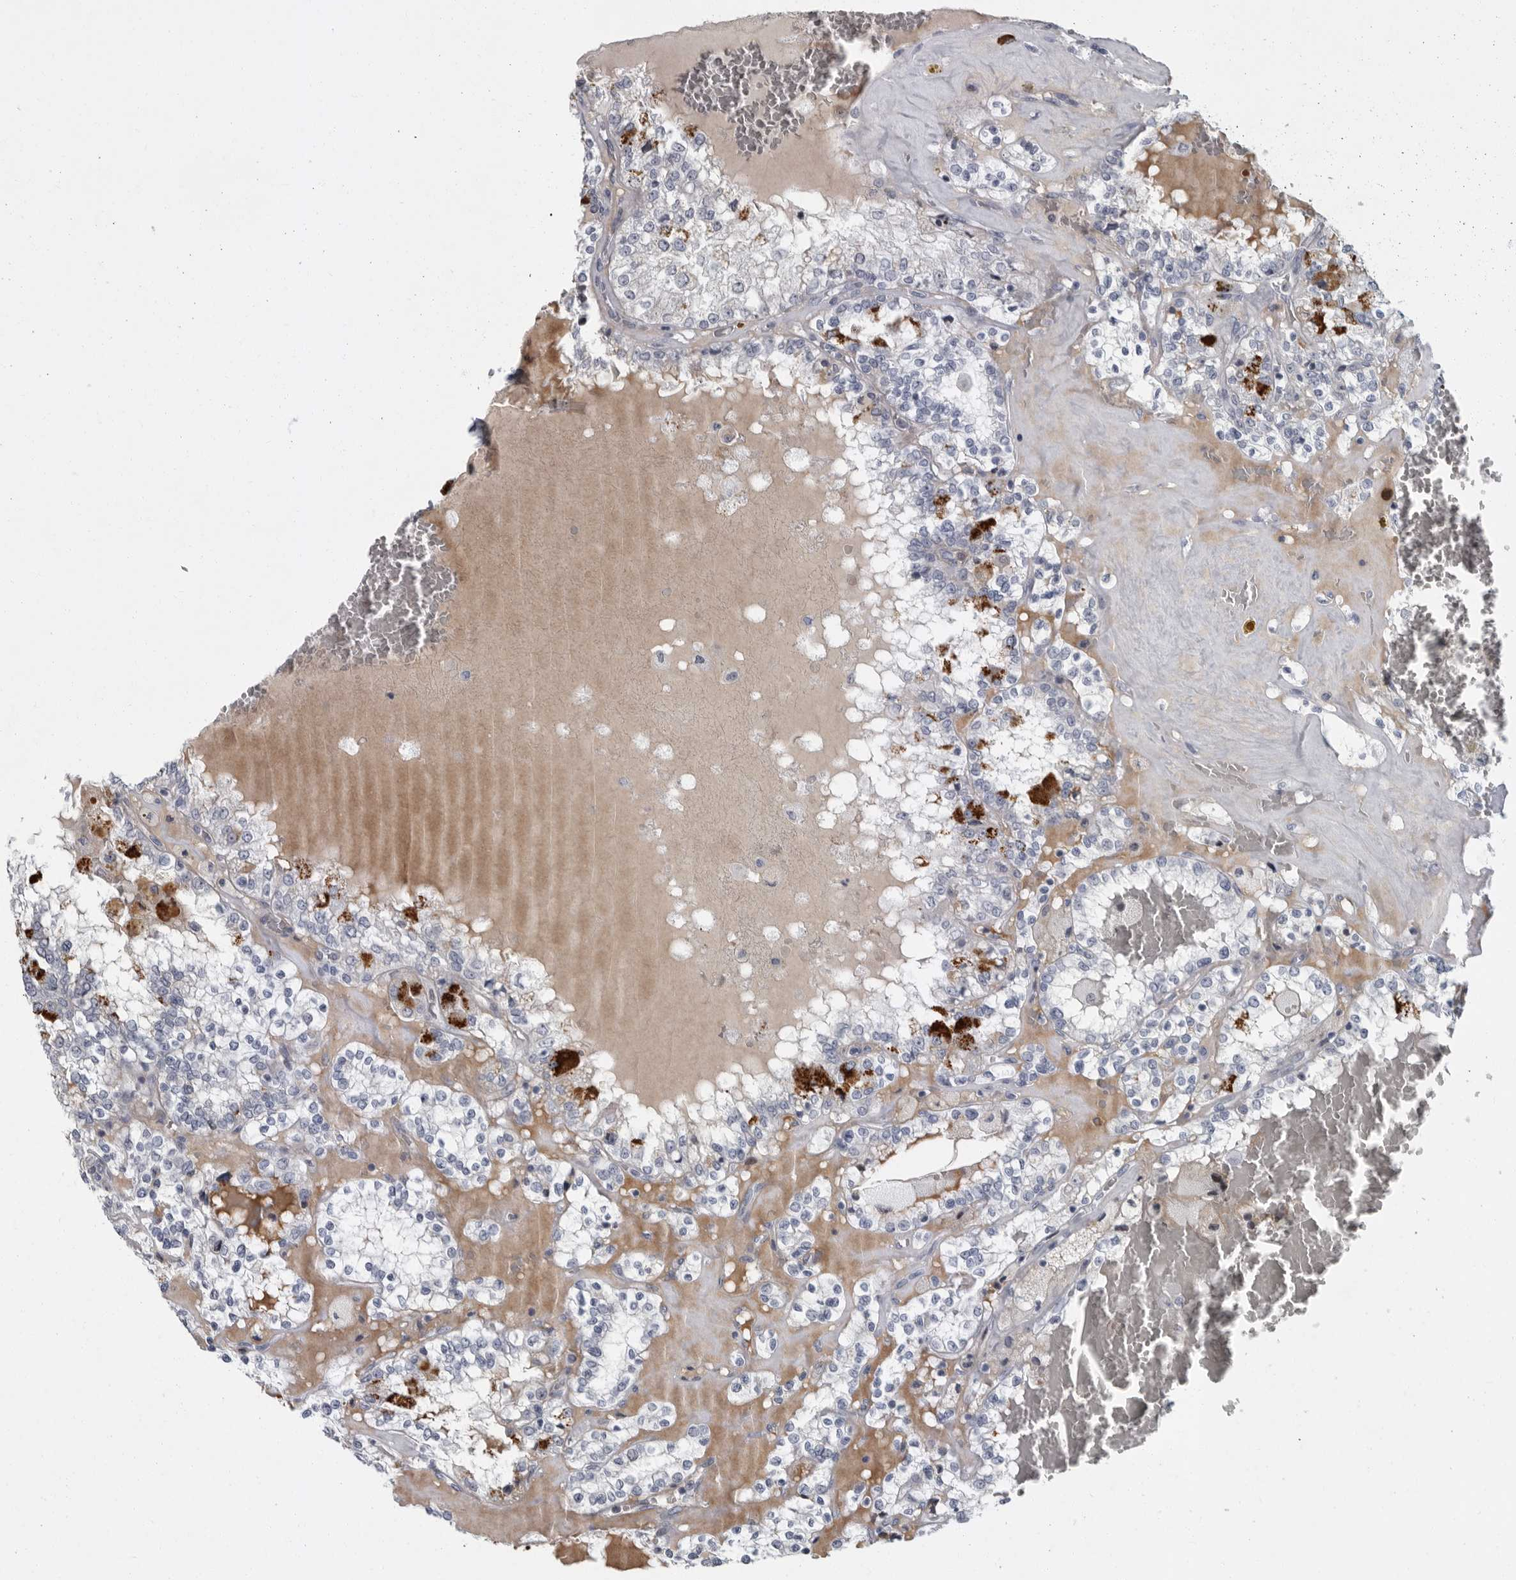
{"staining": {"intensity": "negative", "quantity": "none", "location": "none"}, "tissue": "renal cancer", "cell_type": "Tumor cells", "image_type": "cancer", "snomed": [{"axis": "morphology", "description": "Adenocarcinoma, NOS"}, {"axis": "topography", "description": "Kidney"}], "caption": "IHC histopathology image of renal cancer (adenocarcinoma) stained for a protein (brown), which exhibits no staining in tumor cells. (DAB immunohistochemistry (IHC), high magnification).", "gene": "SLC25A39", "patient": {"sex": "female", "age": 56}}